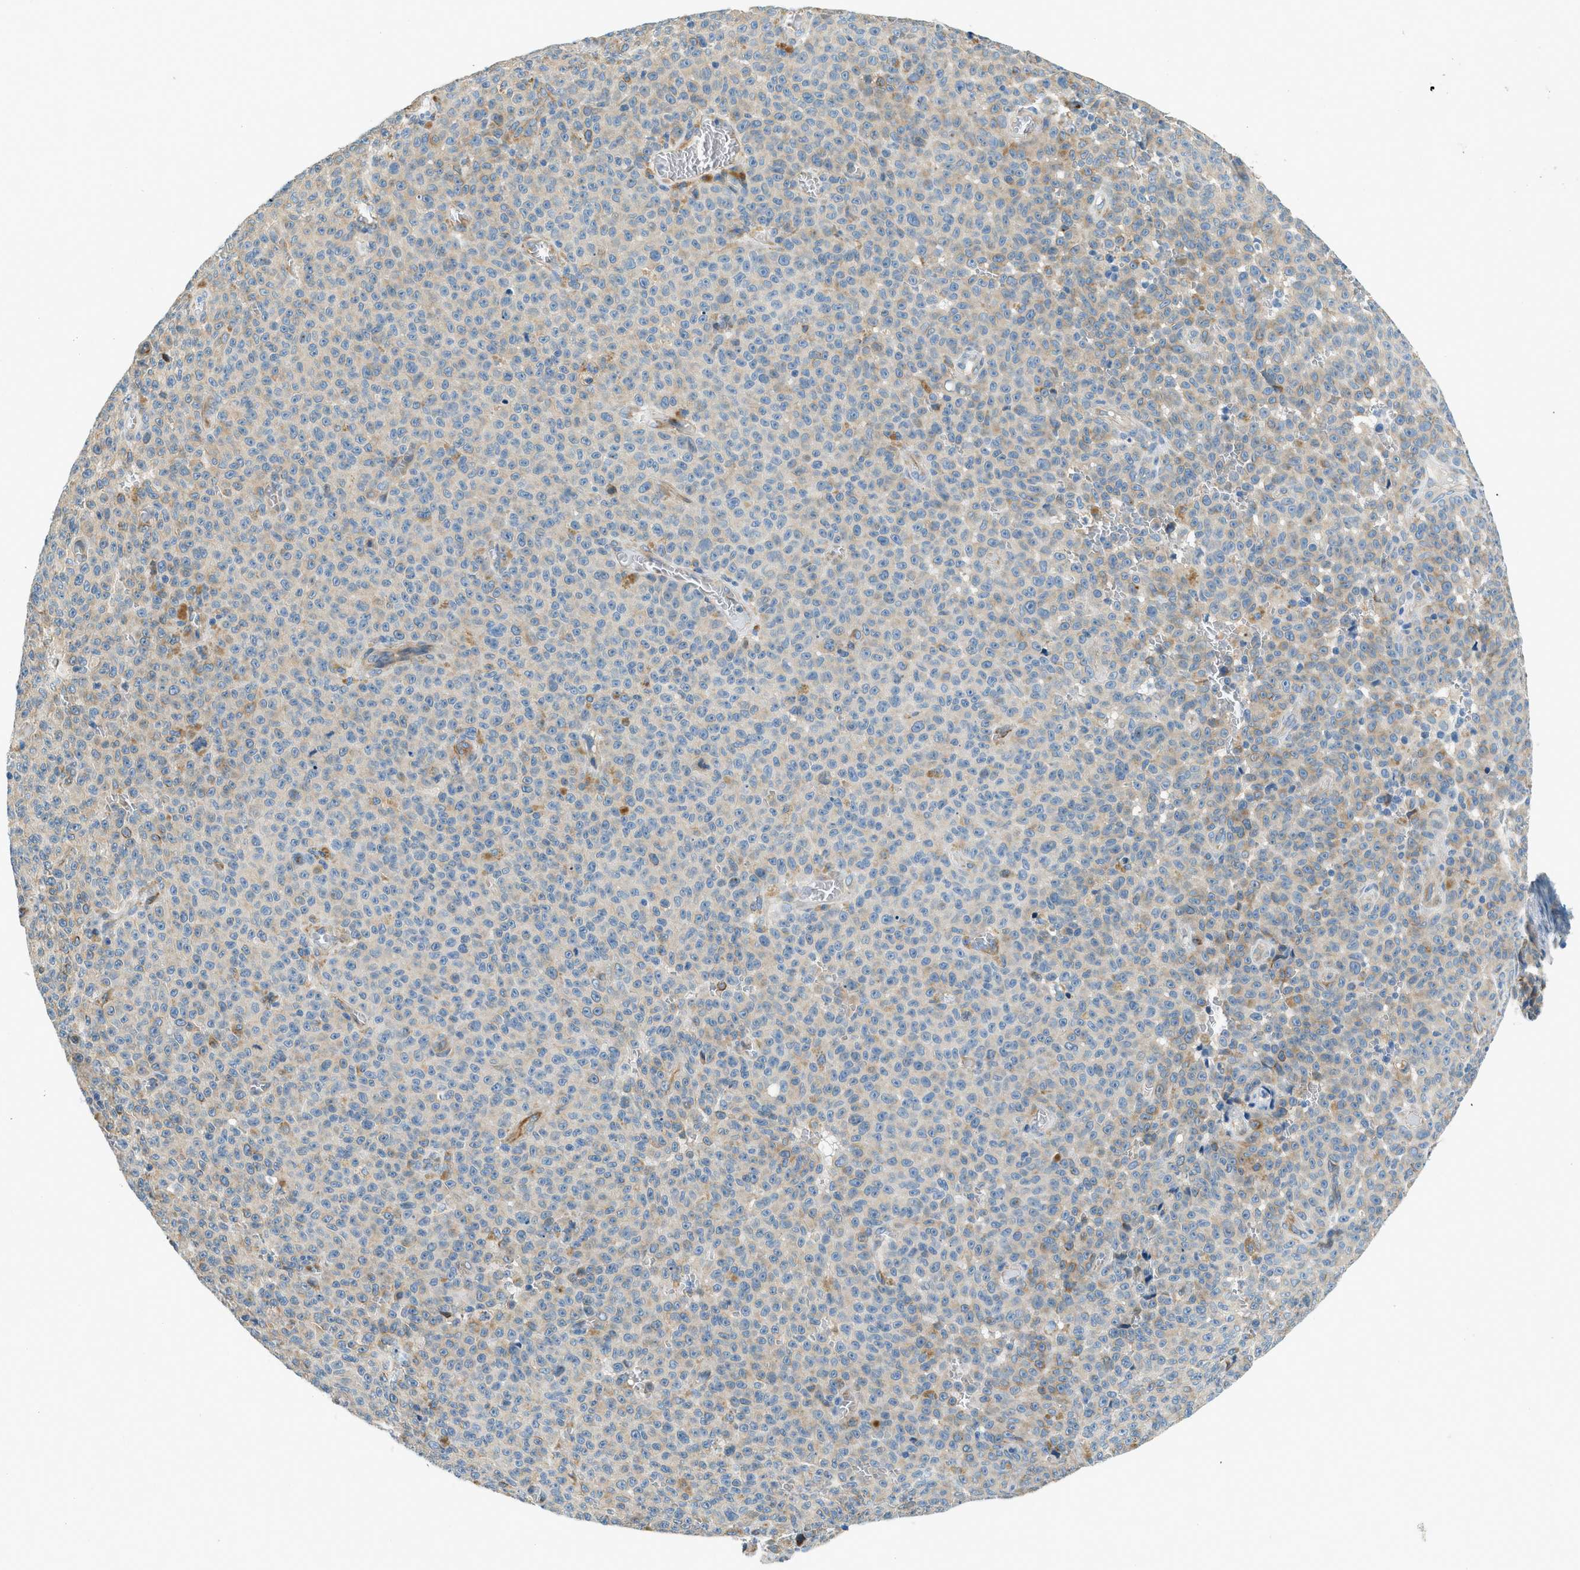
{"staining": {"intensity": "weak", "quantity": "<25%", "location": "cytoplasmic/membranous"}, "tissue": "melanoma", "cell_type": "Tumor cells", "image_type": "cancer", "snomed": [{"axis": "morphology", "description": "Malignant melanoma, NOS"}, {"axis": "topography", "description": "Skin"}], "caption": "The immunohistochemistry histopathology image has no significant staining in tumor cells of malignant melanoma tissue.", "gene": "ZNF367", "patient": {"sex": "female", "age": 82}}